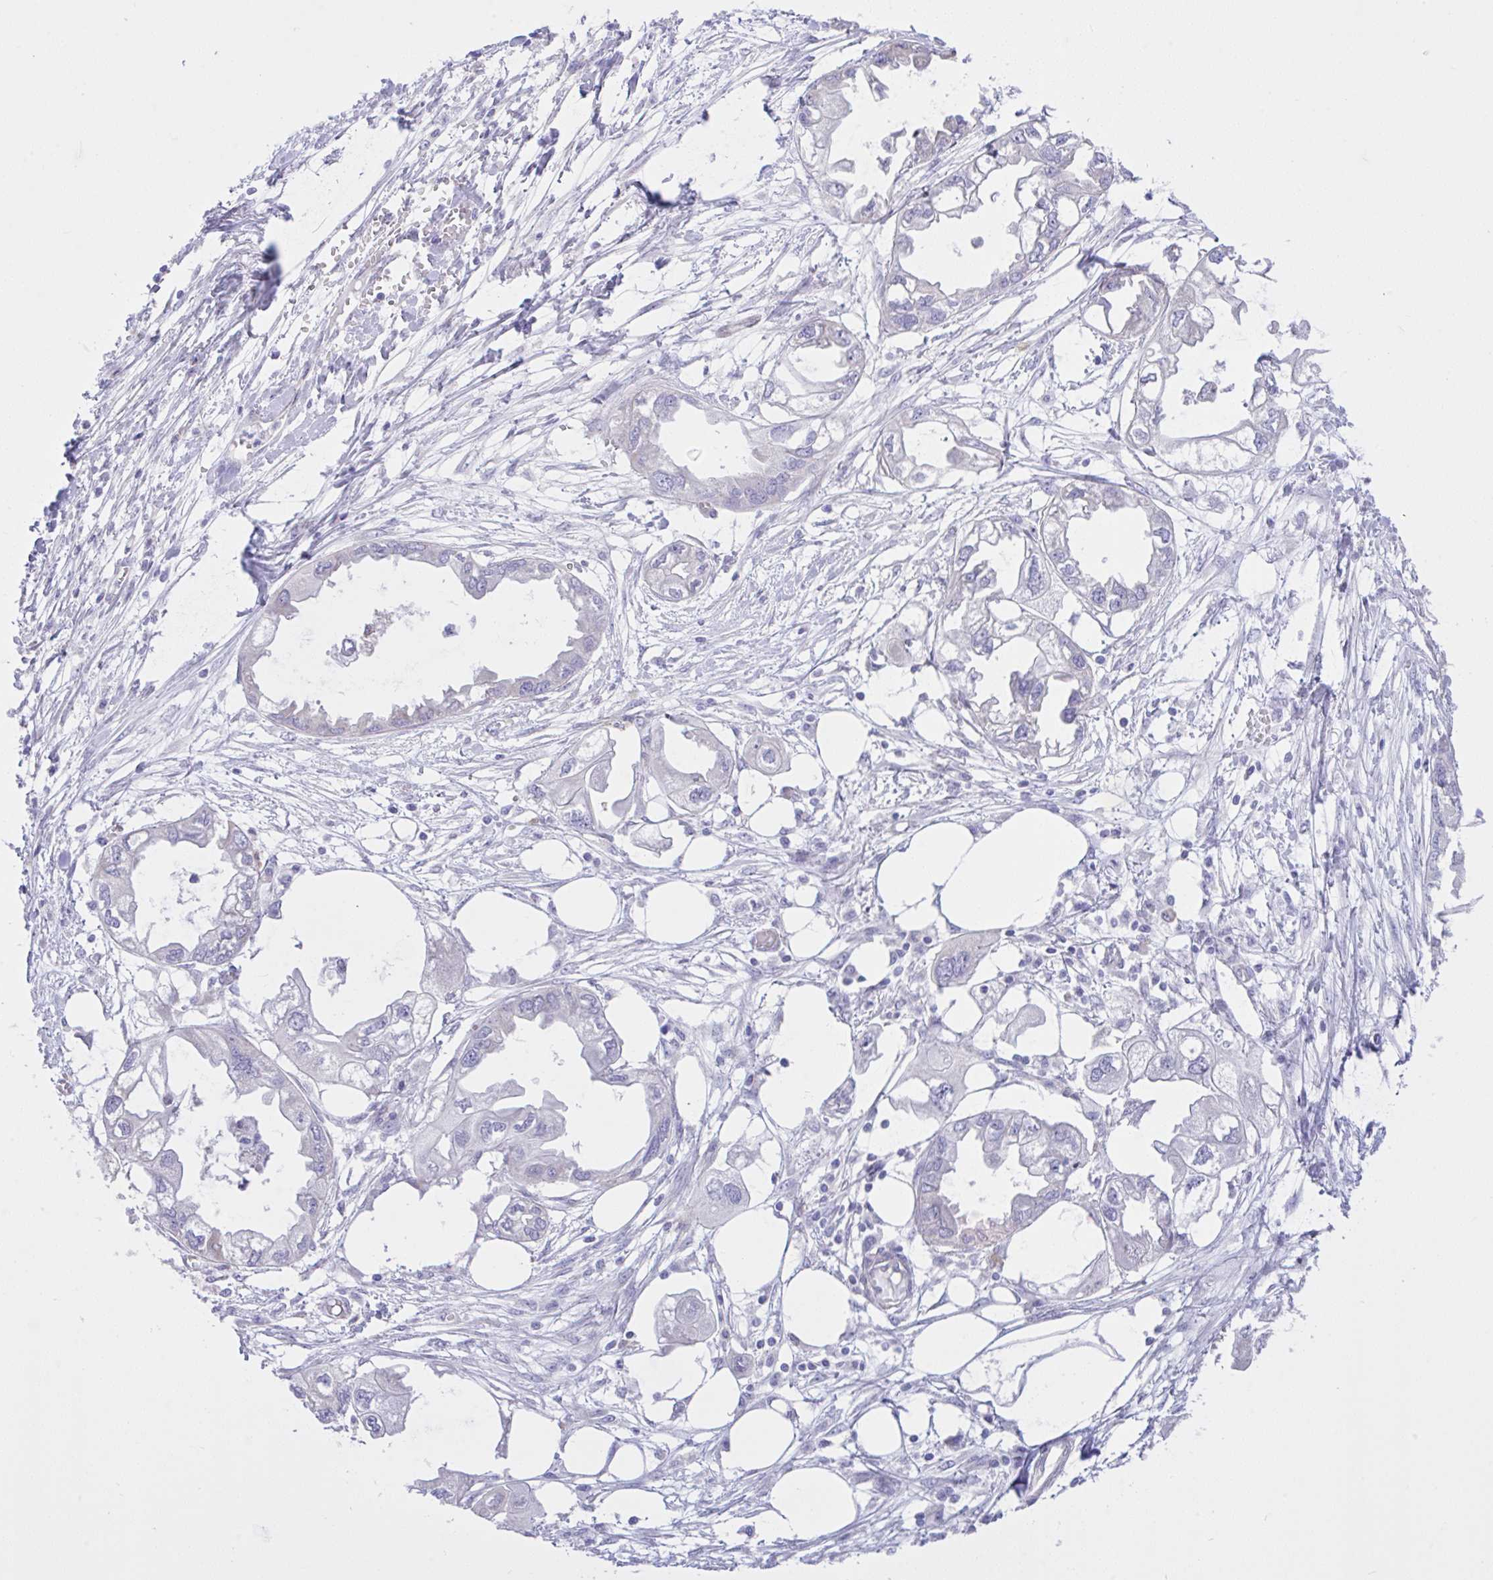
{"staining": {"intensity": "negative", "quantity": "none", "location": "none"}, "tissue": "endometrial cancer", "cell_type": "Tumor cells", "image_type": "cancer", "snomed": [{"axis": "morphology", "description": "Adenocarcinoma, NOS"}, {"axis": "morphology", "description": "Adenocarcinoma, metastatic, NOS"}, {"axis": "topography", "description": "Adipose tissue"}, {"axis": "topography", "description": "Endometrium"}], "caption": "Endometrial cancer (metastatic adenocarcinoma) was stained to show a protein in brown. There is no significant staining in tumor cells. (Stains: DAB immunohistochemistry (IHC) with hematoxylin counter stain, Microscopy: brightfield microscopy at high magnification).", "gene": "EEF1A2", "patient": {"sex": "female", "age": 67}}